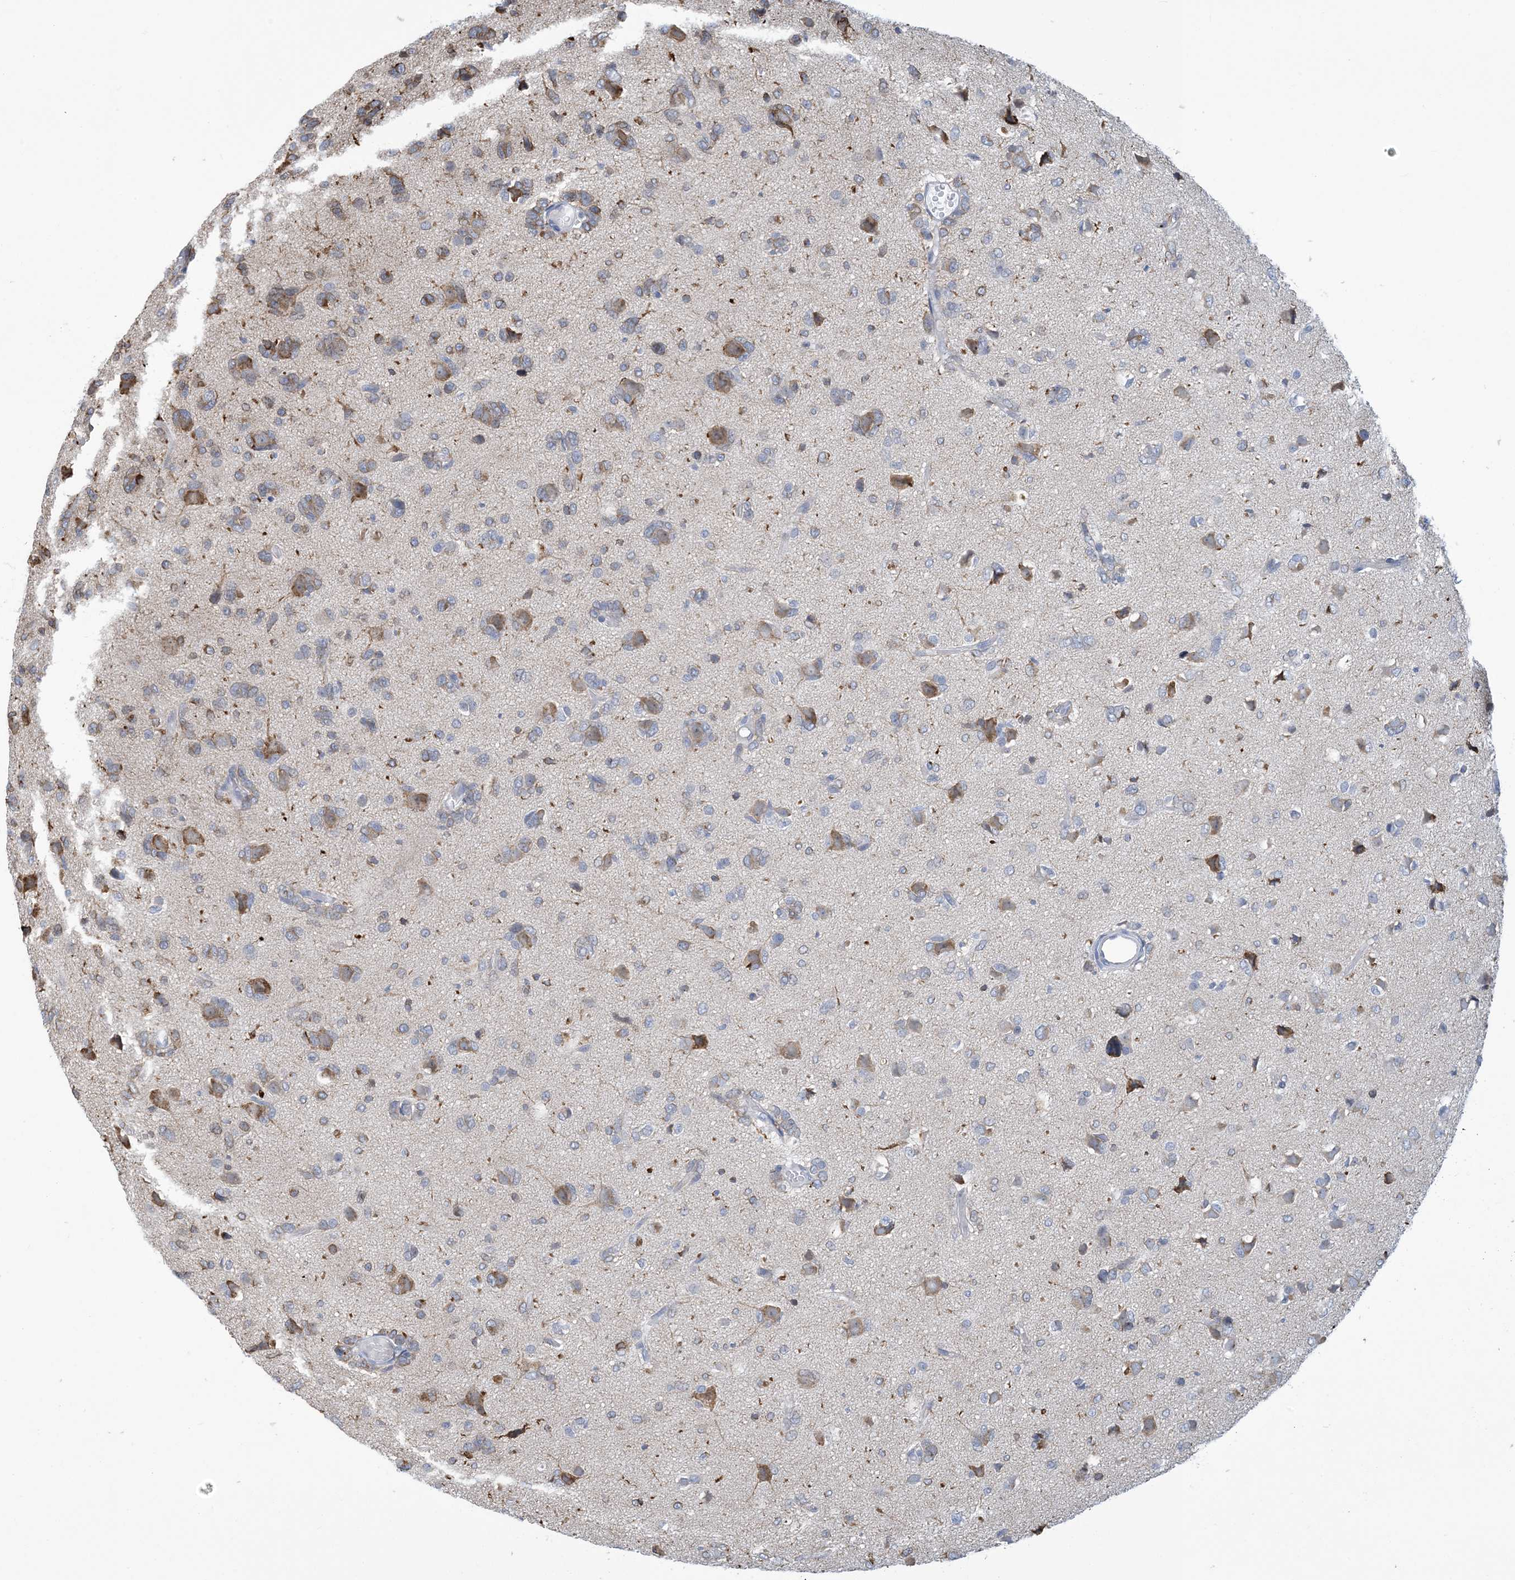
{"staining": {"intensity": "moderate", "quantity": "<25%", "location": "cytoplasmic/membranous"}, "tissue": "glioma", "cell_type": "Tumor cells", "image_type": "cancer", "snomed": [{"axis": "morphology", "description": "Glioma, malignant, High grade"}, {"axis": "topography", "description": "Brain"}], "caption": "Glioma stained with a protein marker reveals moderate staining in tumor cells.", "gene": "CCDC14", "patient": {"sex": "female", "age": 59}}